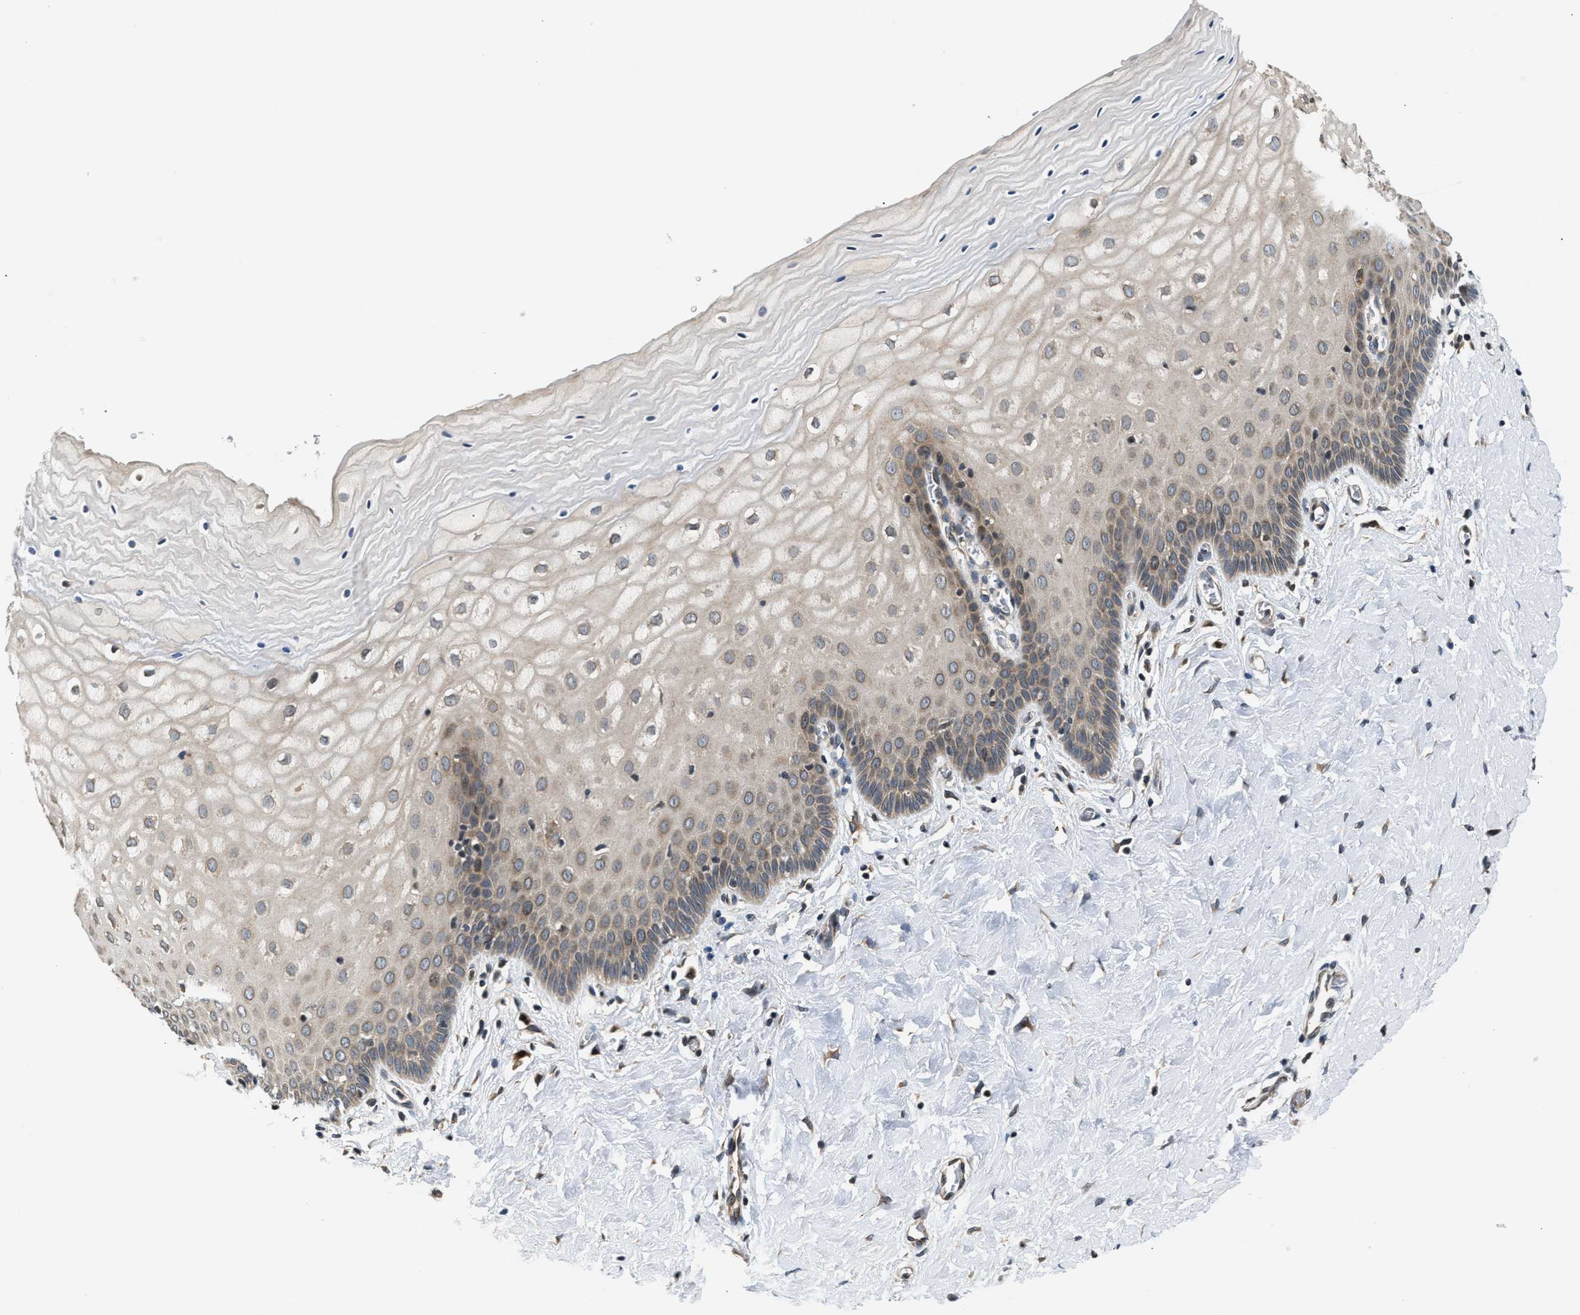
{"staining": {"intensity": "moderate", "quantity": ">75%", "location": "cytoplasmic/membranous"}, "tissue": "cervix", "cell_type": "Glandular cells", "image_type": "normal", "snomed": [{"axis": "morphology", "description": "Normal tissue, NOS"}, {"axis": "topography", "description": "Cervix"}], "caption": "Moderate cytoplasmic/membranous protein positivity is seen in about >75% of glandular cells in cervix. (Brightfield microscopy of DAB IHC at high magnification).", "gene": "RAB29", "patient": {"sex": "female", "age": 55}}